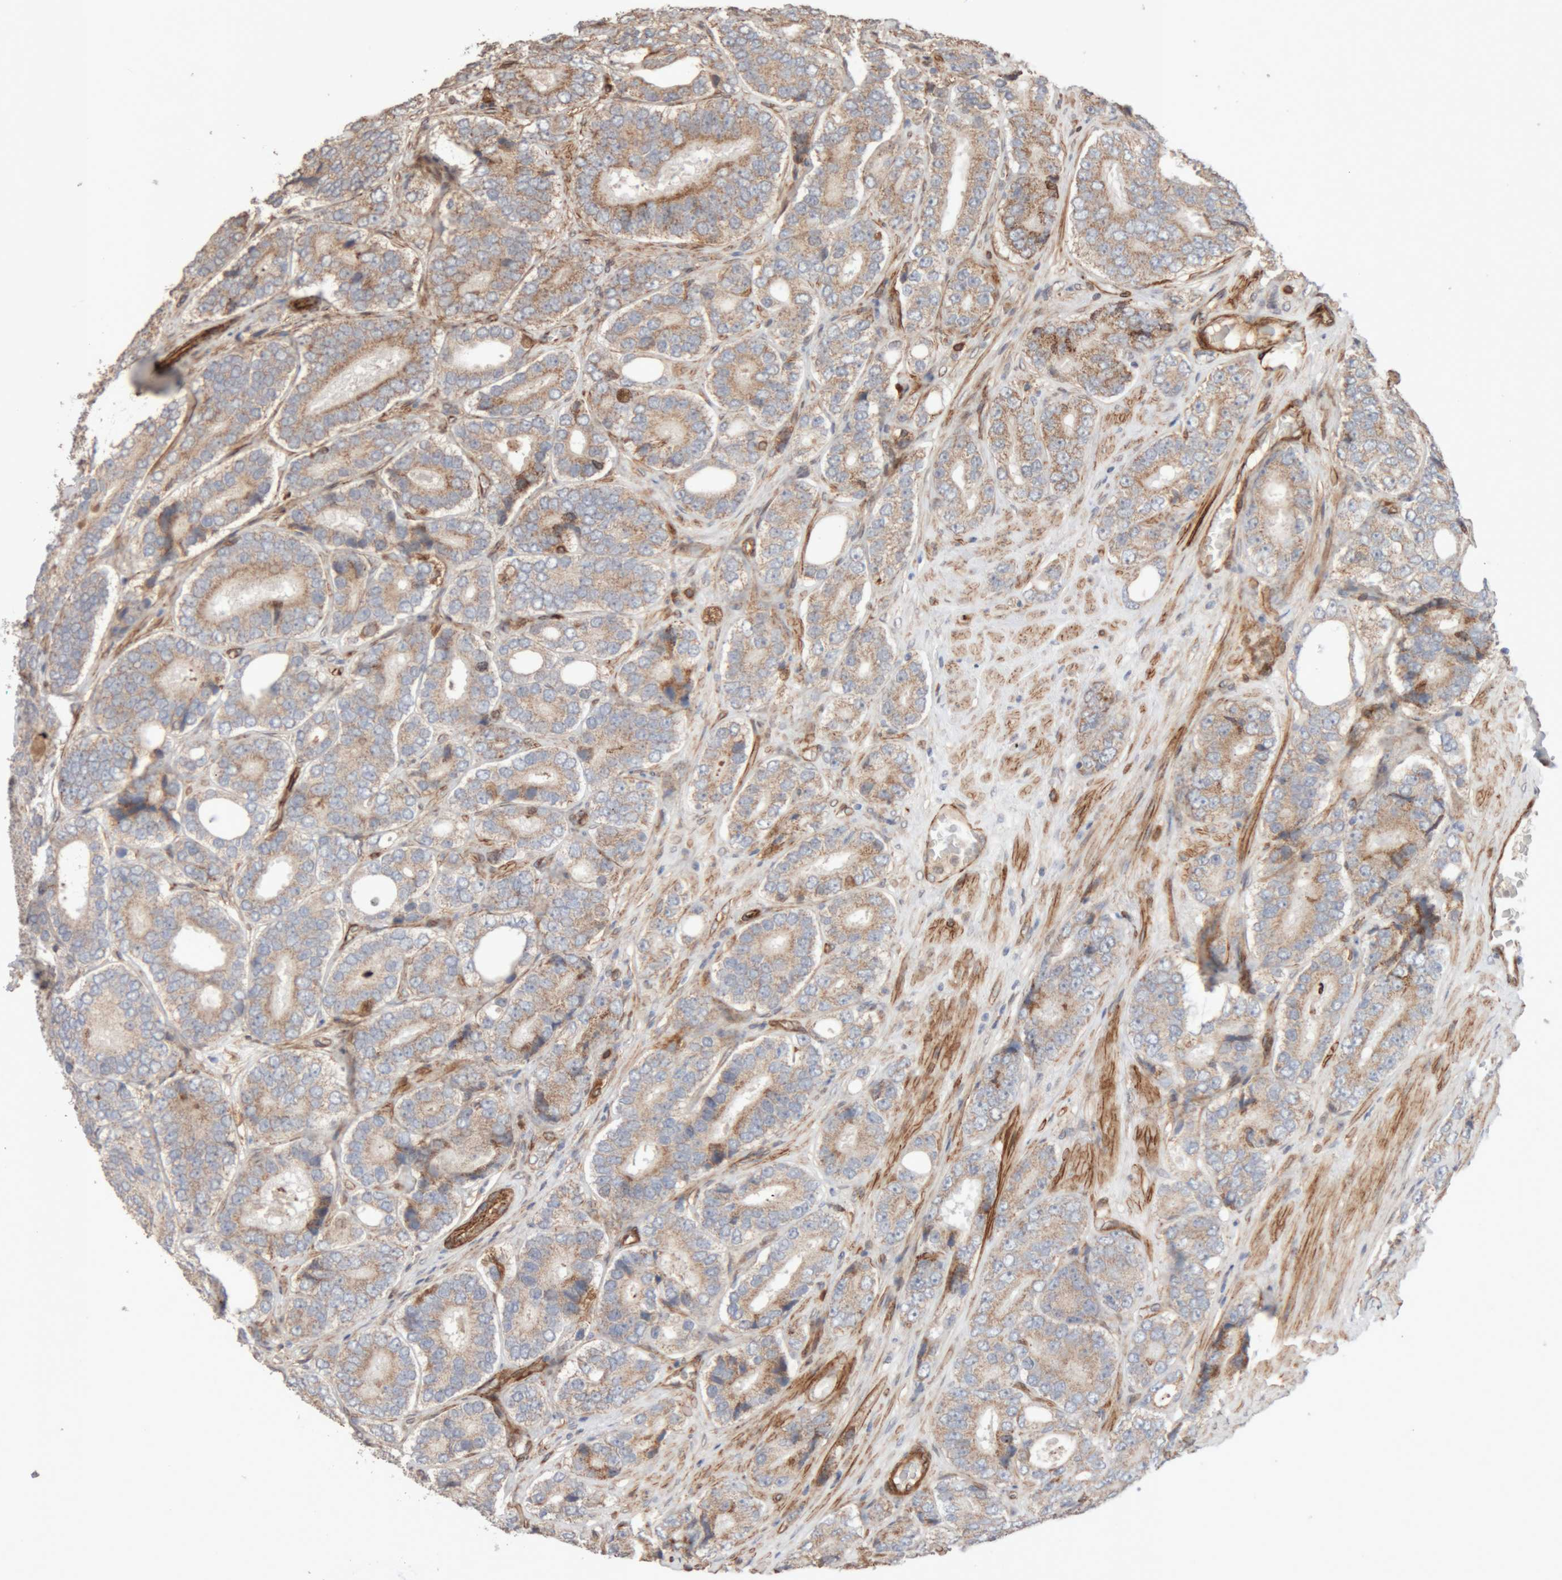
{"staining": {"intensity": "weak", "quantity": "25%-75%", "location": "cytoplasmic/membranous"}, "tissue": "prostate cancer", "cell_type": "Tumor cells", "image_type": "cancer", "snomed": [{"axis": "morphology", "description": "Adenocarcinoma, High grade"}, {"axis": "topography", "description": "Prostate"}], "caption": "Immunohistochemical staining of high-grade adenocarcinoma (prostate) exhibits low levels of weak cytoplasmic/membranous protein positivity in approximately 25%-75% of tumor cells.", "gene": "RAB32", "patient": {"sex": "male", "age": 56}}